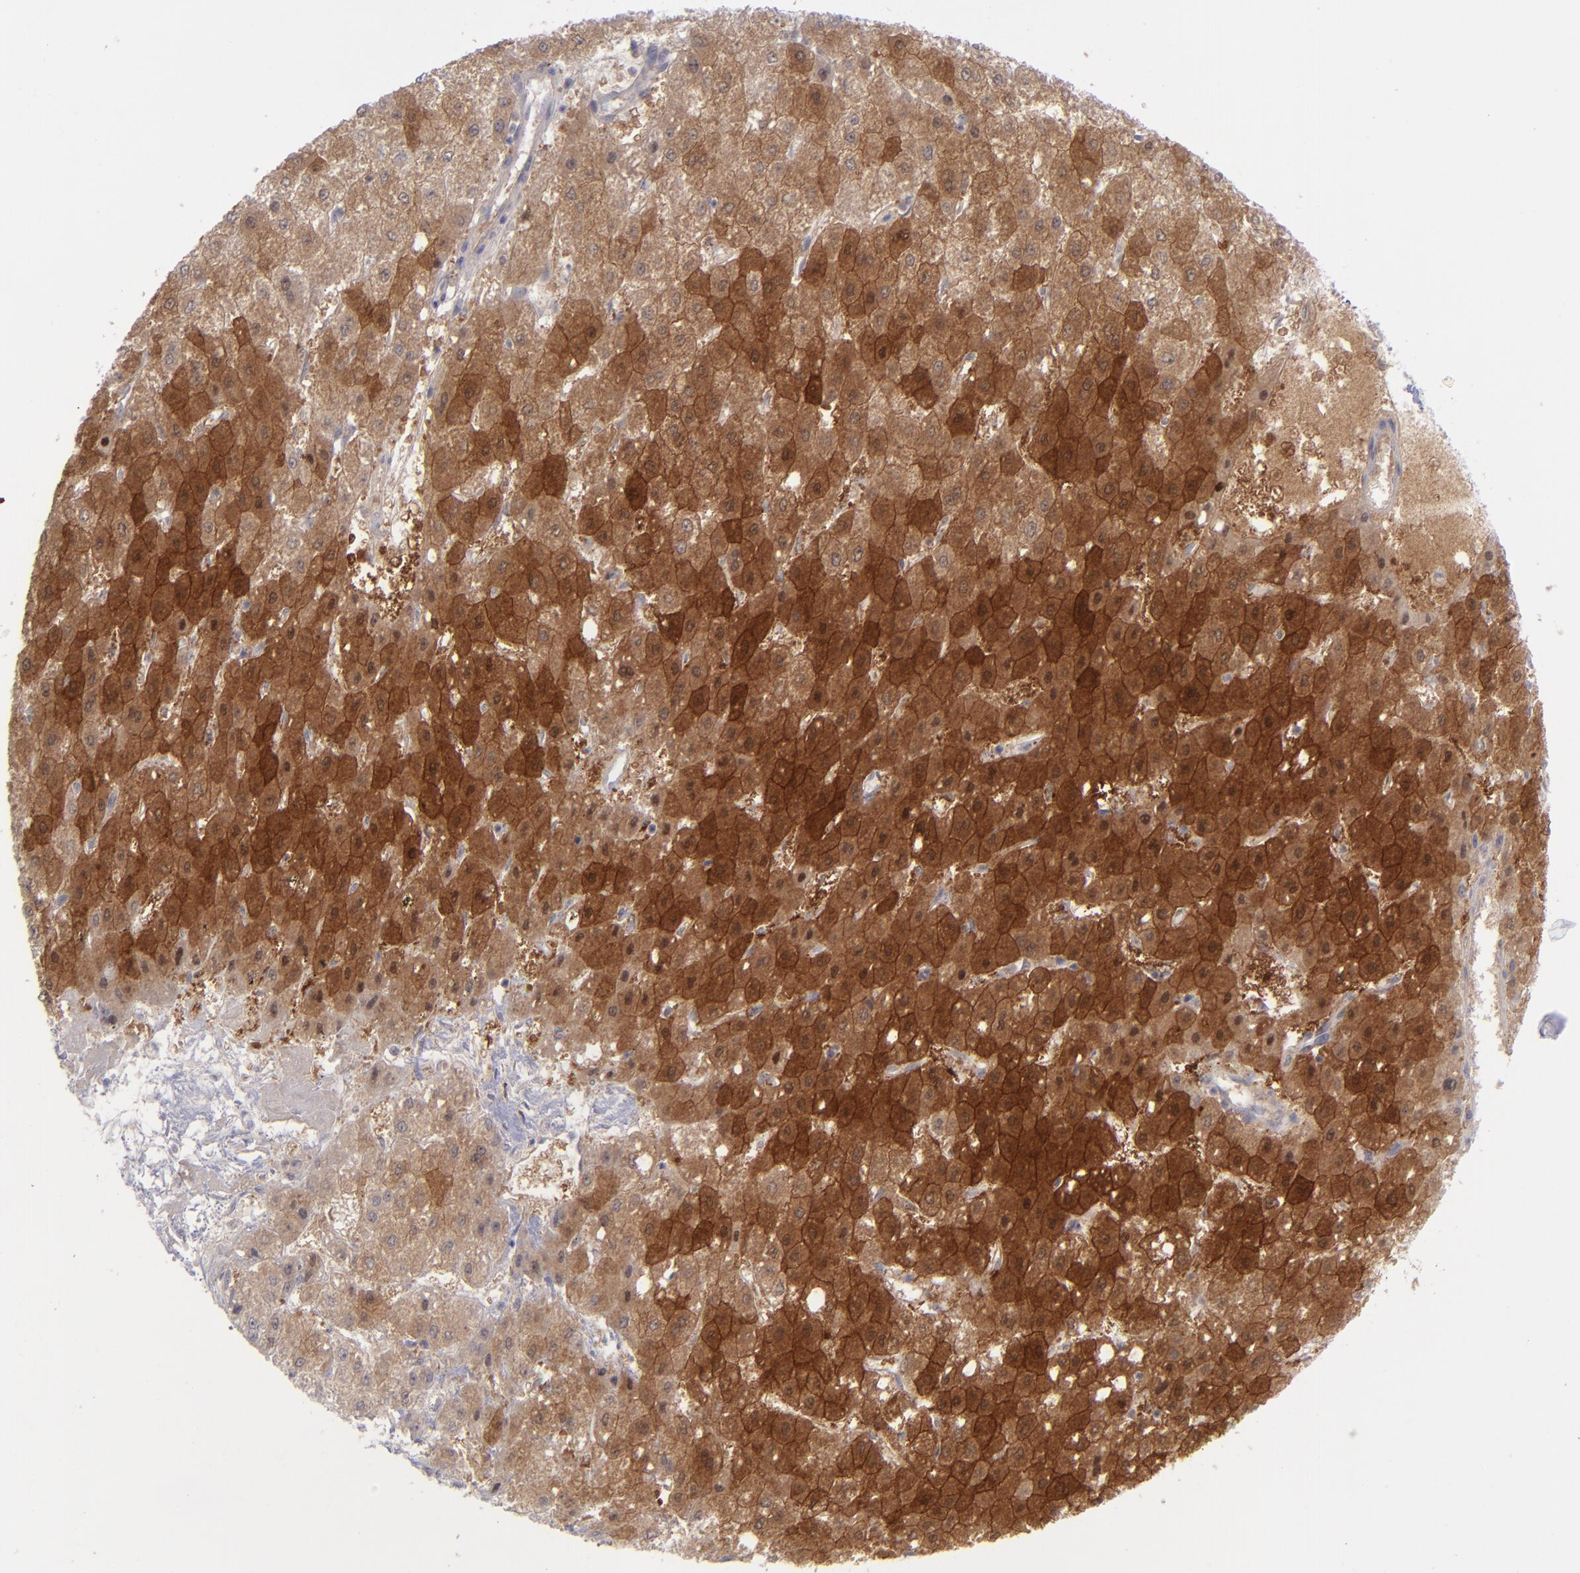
{"staining": {"intensity": "strong", "quantity": ">75%", "location": "cytoplasmic/membranous"}, "tissue": "liver cancer", "cell_type": "Tumor cells", "image_type": "cancer", "snomed": [{"axis": "morphology", "description": "Carcinoma, Hepatocellular, NOS"}, {"axis": "topography", "description": "Liver"}], "caption": "IHC of liver cancer (hepatocellular carcinoma) reveals high levels of strong cytoplasmic/membranous expression in approximately >75% of tumor cells. The protein is shown in brown color, while the nuclei are stained blue.", "gene": "EVPL", "patient": {"sex": "female", "age": 52}}